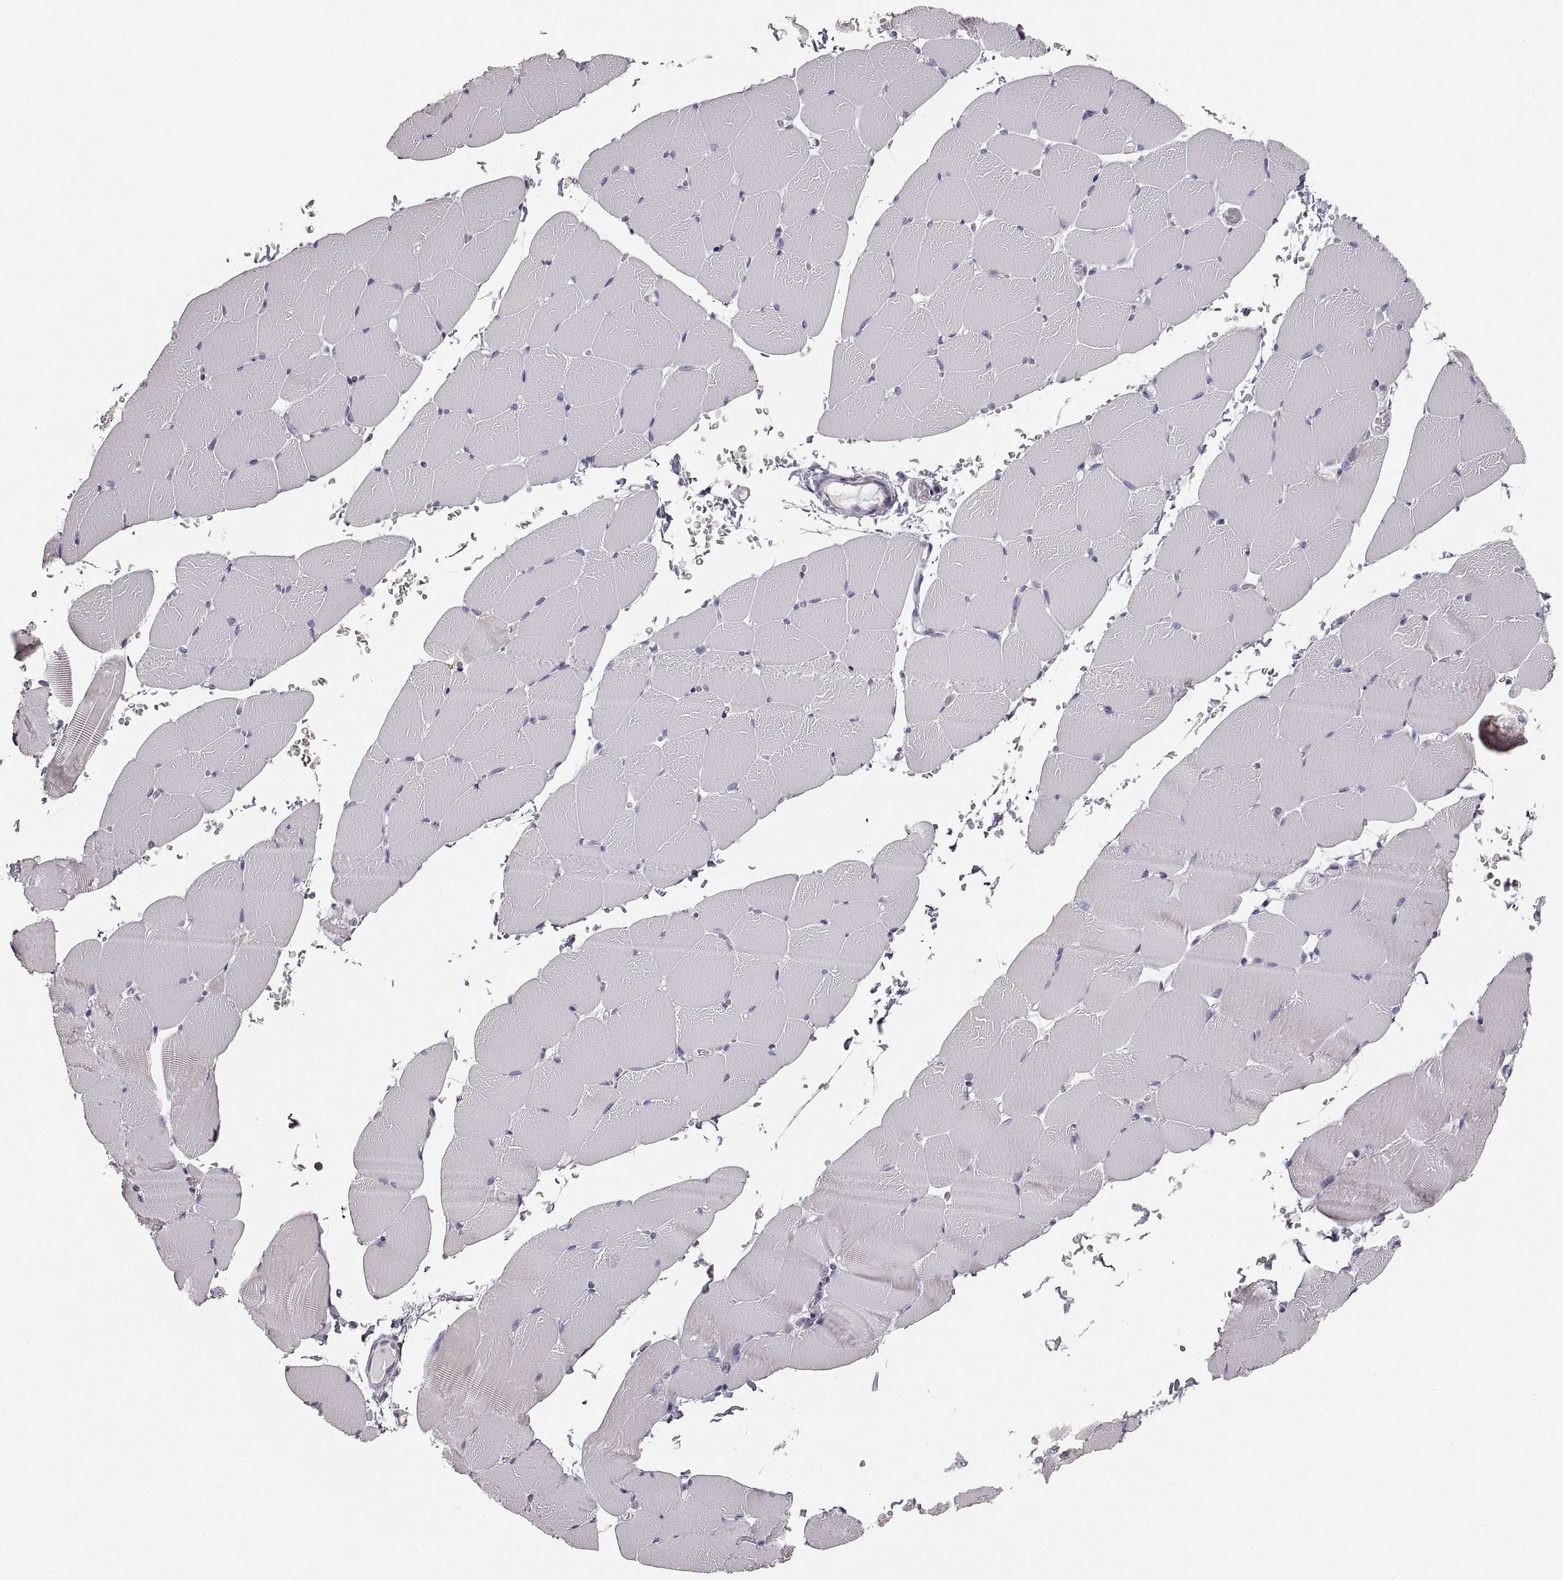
{"staining": {"intensity": "negative", "quantity": "none", "location": "none"}, "tissue": "skeletal muscle", "cell_type": "Myocytes", "image_type": "normal", "snomed": [{"axis": "morphology", "description": "Normal tissue, NOS"}, {"axis": "topography", "description": "Skeletal muscle"}], "caption": "IHC micrograph of unremarkable skeletal muscle: human skeletal muscle stained with DAB (3,3'-diaminobenzidine) shows no significant protein expression in myocytes.", "gene": "RDH13", "patient": {"sex": "female", "age": 37}}